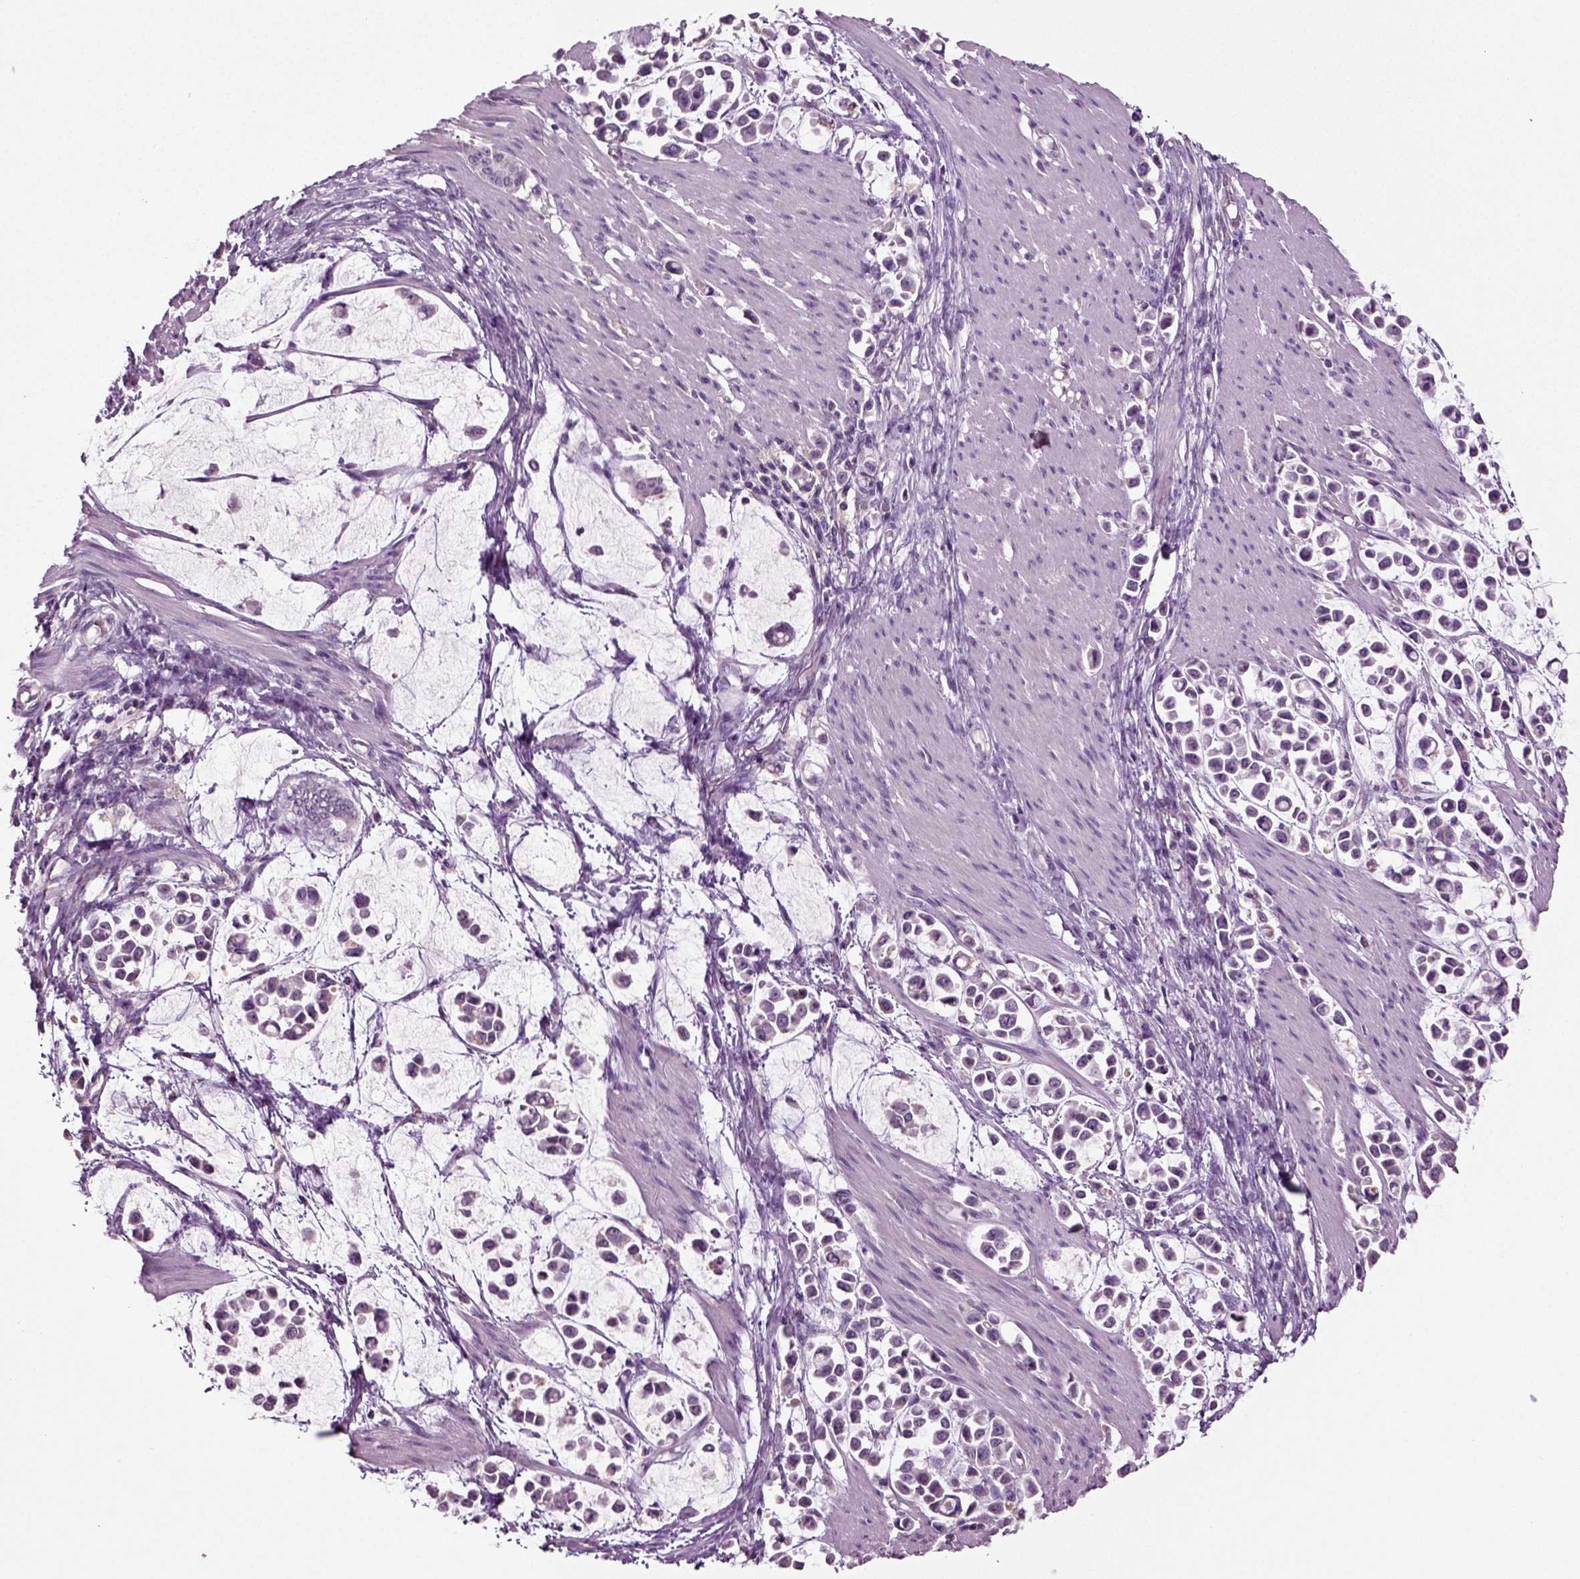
{"staining": {"intensity": "negative", "quantity": "none", "location": "none"}, "tissue": "stomach cancer", "cell_type": "Tumor cells", "image_type": "cancer", "snomed": [{"axis": "morphology", "description": "Adenocarcinoma, NOS"}, {"axis": "topography", "description": "Stomach"}], "caption": "Protein analysis of adenocarcinoma (stomach) exhibits no significant expression in tumor cells.", "gene": "DEFB118", "patient": {"sex": "male", "age": 82}}